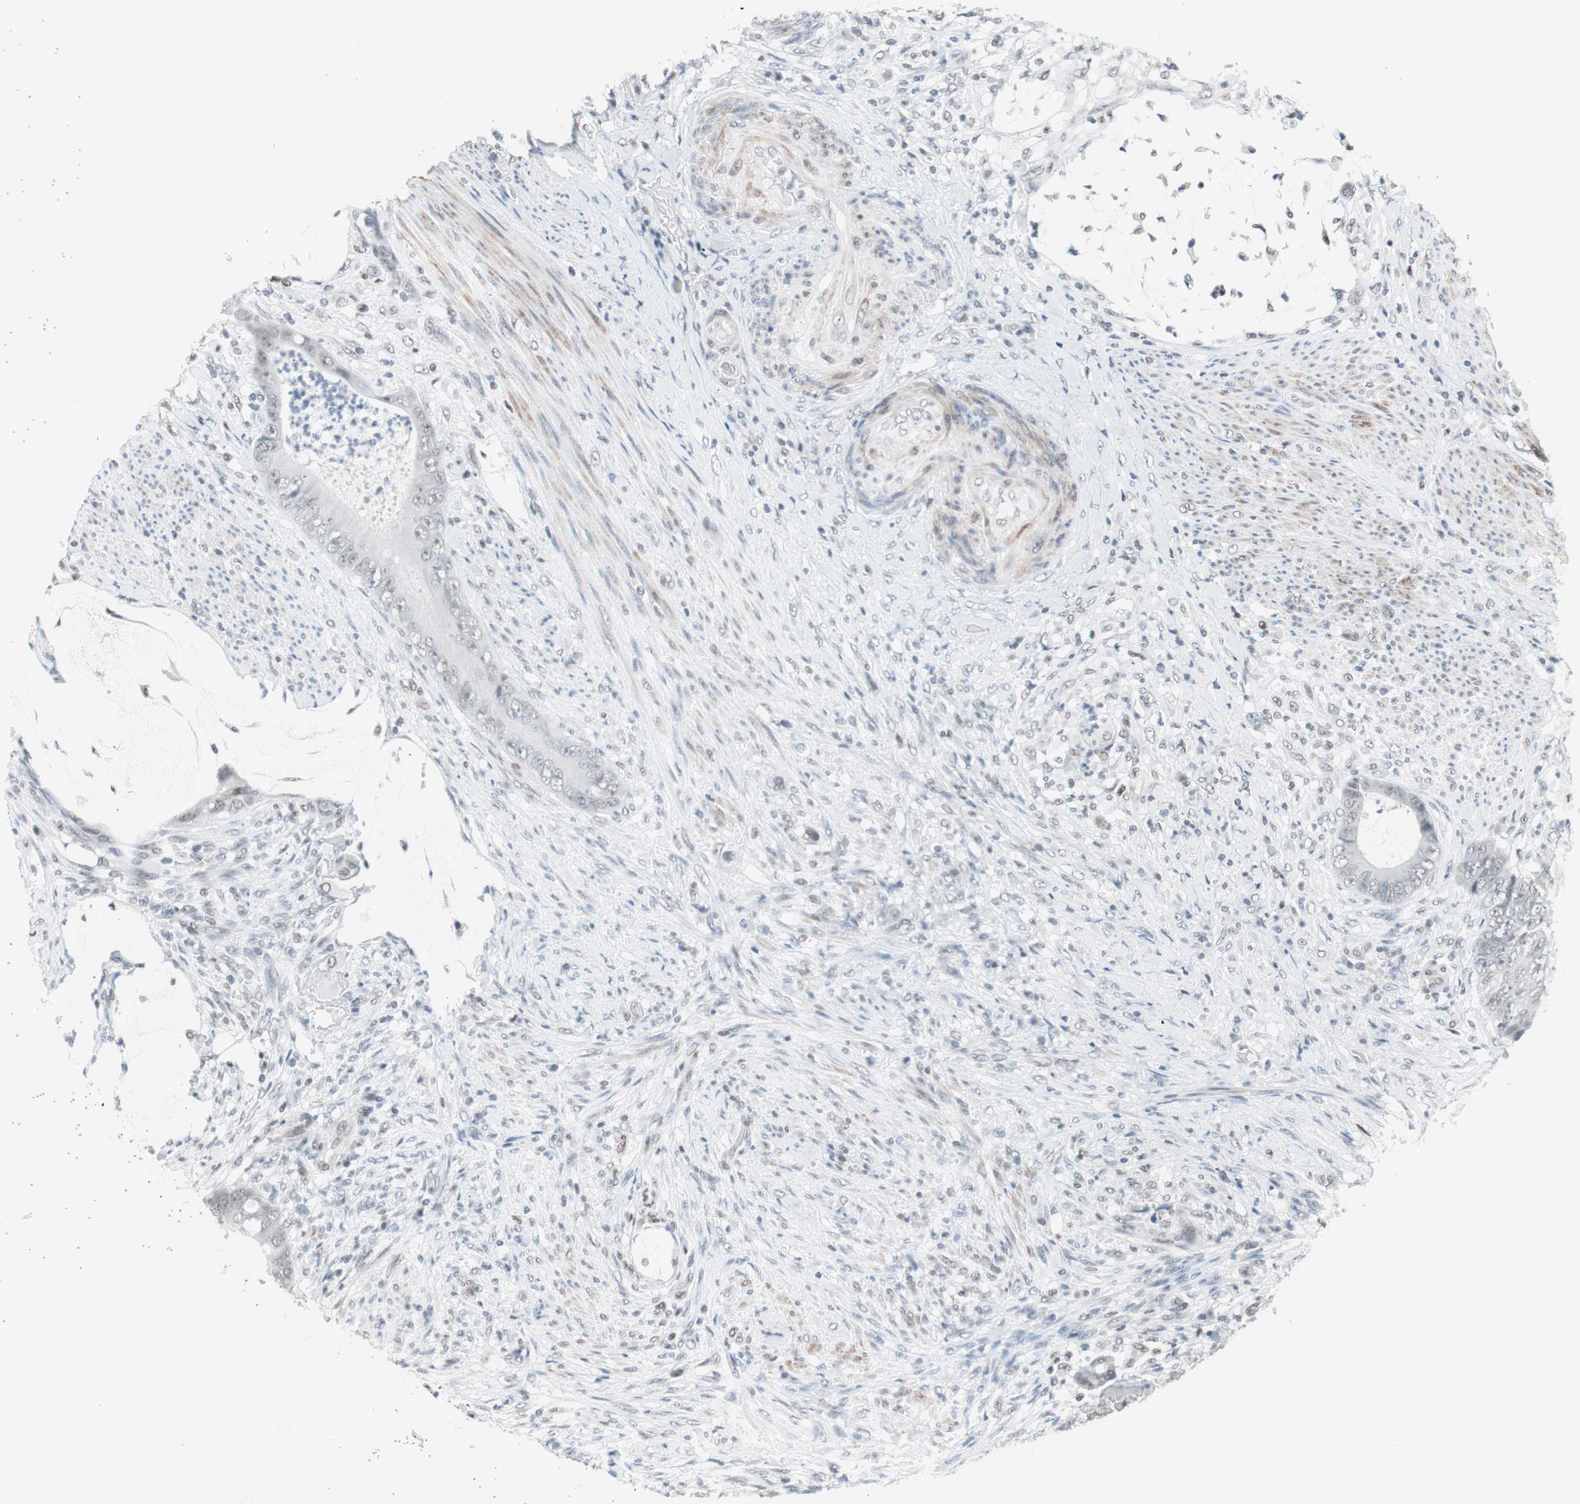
{"staining": {"intensity": "negative", "quantity": "none", "location": "none"}, "tissue": "colorectal cancer", "cell_type": "Tumor cells", "image_type": "cancer", "snomed": [{"axis": "morphology", "description": "Adenocarcinoma, NOS"}, {"axis": "topography", "description": "Rectum"}], "caption": "A photomicrograph of human colorectal cancer is negative for staining in tumor cells.", "gene": "ARID1A", "patient": {"sex": "female", "age": 77}}